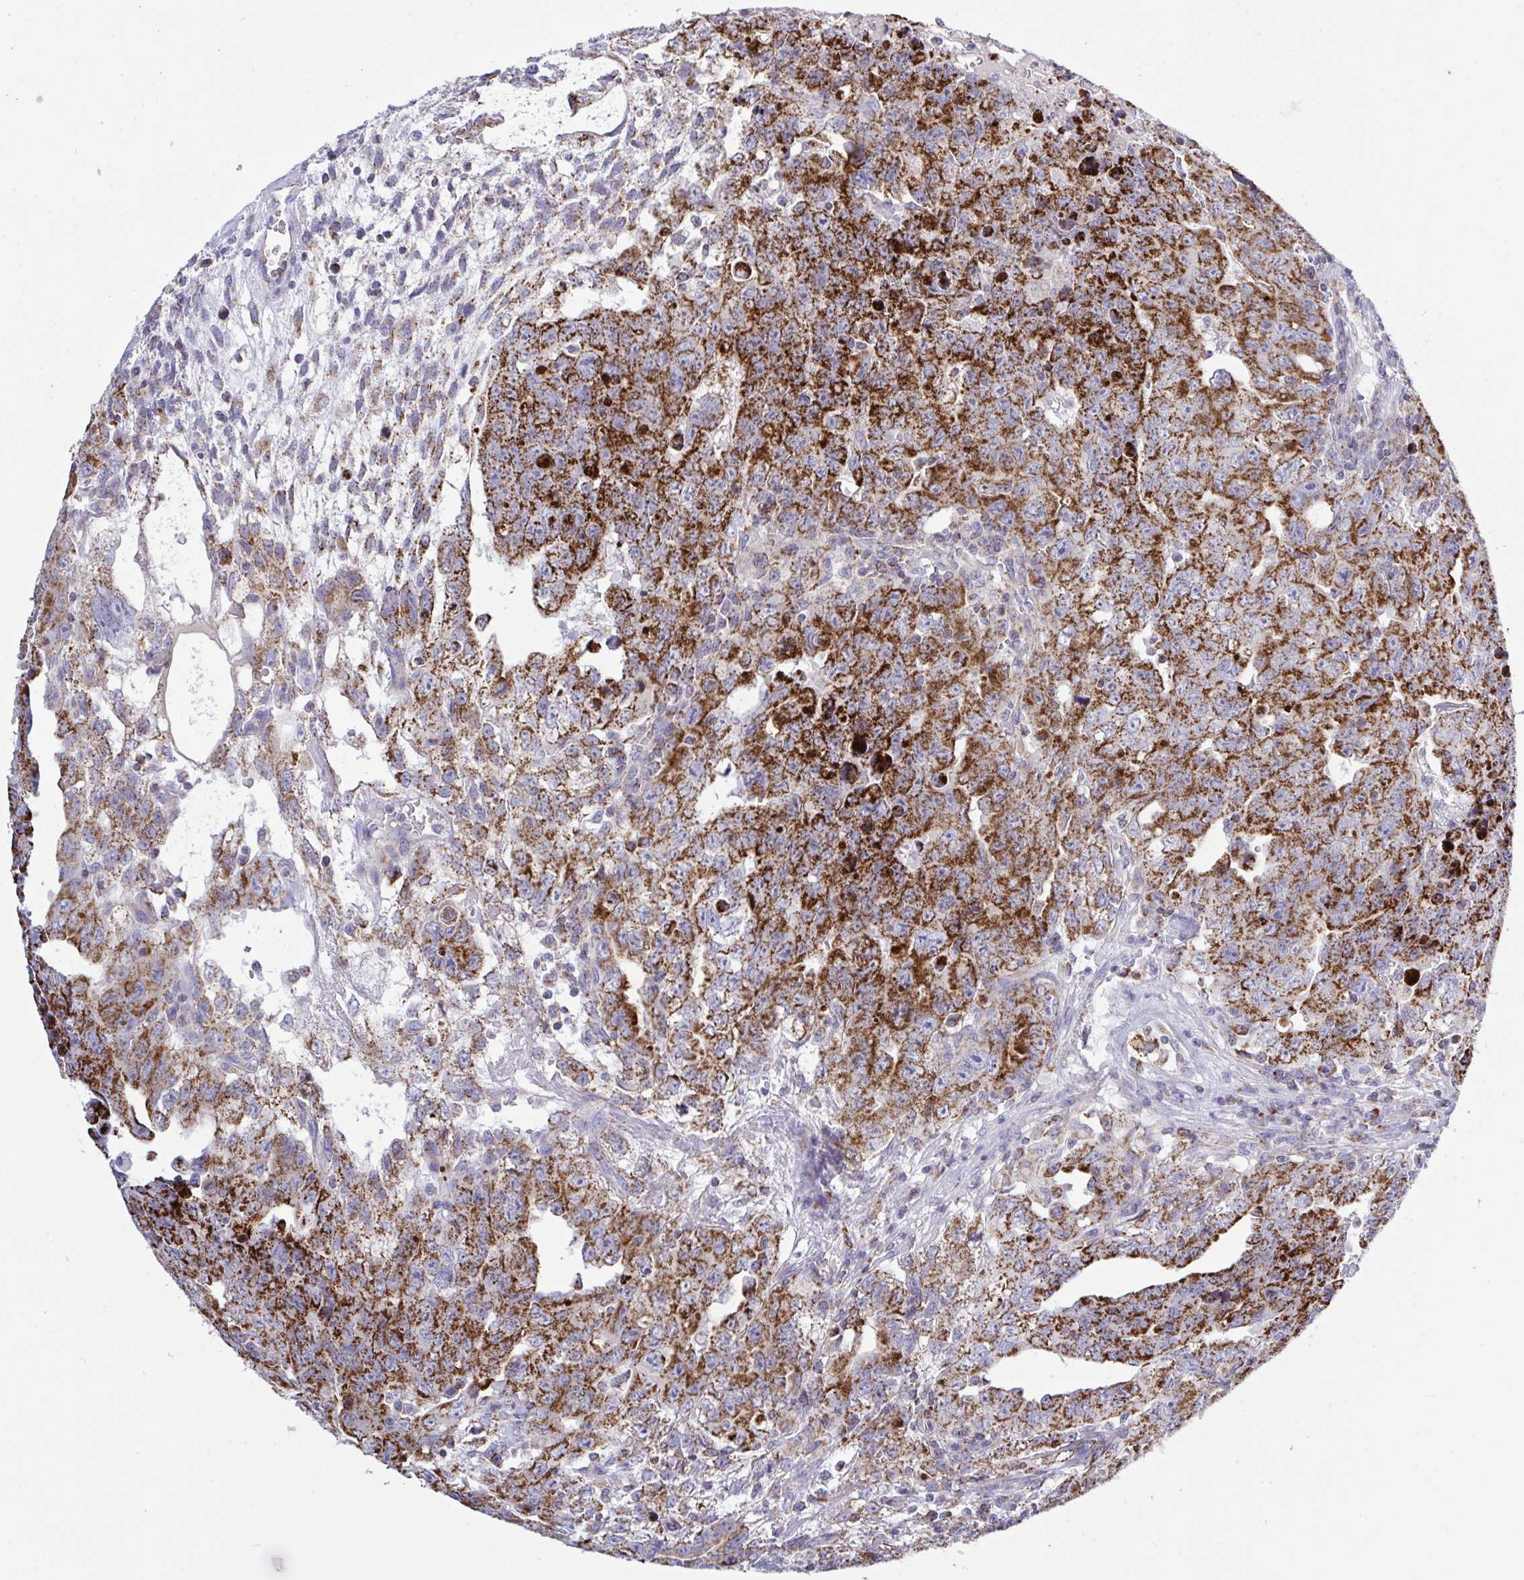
{"staining": {"intensity": "strong", "quantity": ">75%", "location": "cytoplasmic/membranous"}, "tissue": "testis cancer", "cell_type": "Tumor cells", "image_type": "cancer", "snomed": [{"axis": "morphology", "description": "Carcinoma, Embryonal, NOS"}, {"axis": "topography", "description": "Testis"}], "caption": "Testis cancer (embryonal carcinoma) tissue demonstrates strong cytoplasmic/membranous expression in about >75% of tumor cells, visualized by immunohistochemistry. (Brightfield microscopy of DAB IHC at high magnification).", "gene": "HSPE1", "patient": {"sex": "male", "age": 24}}